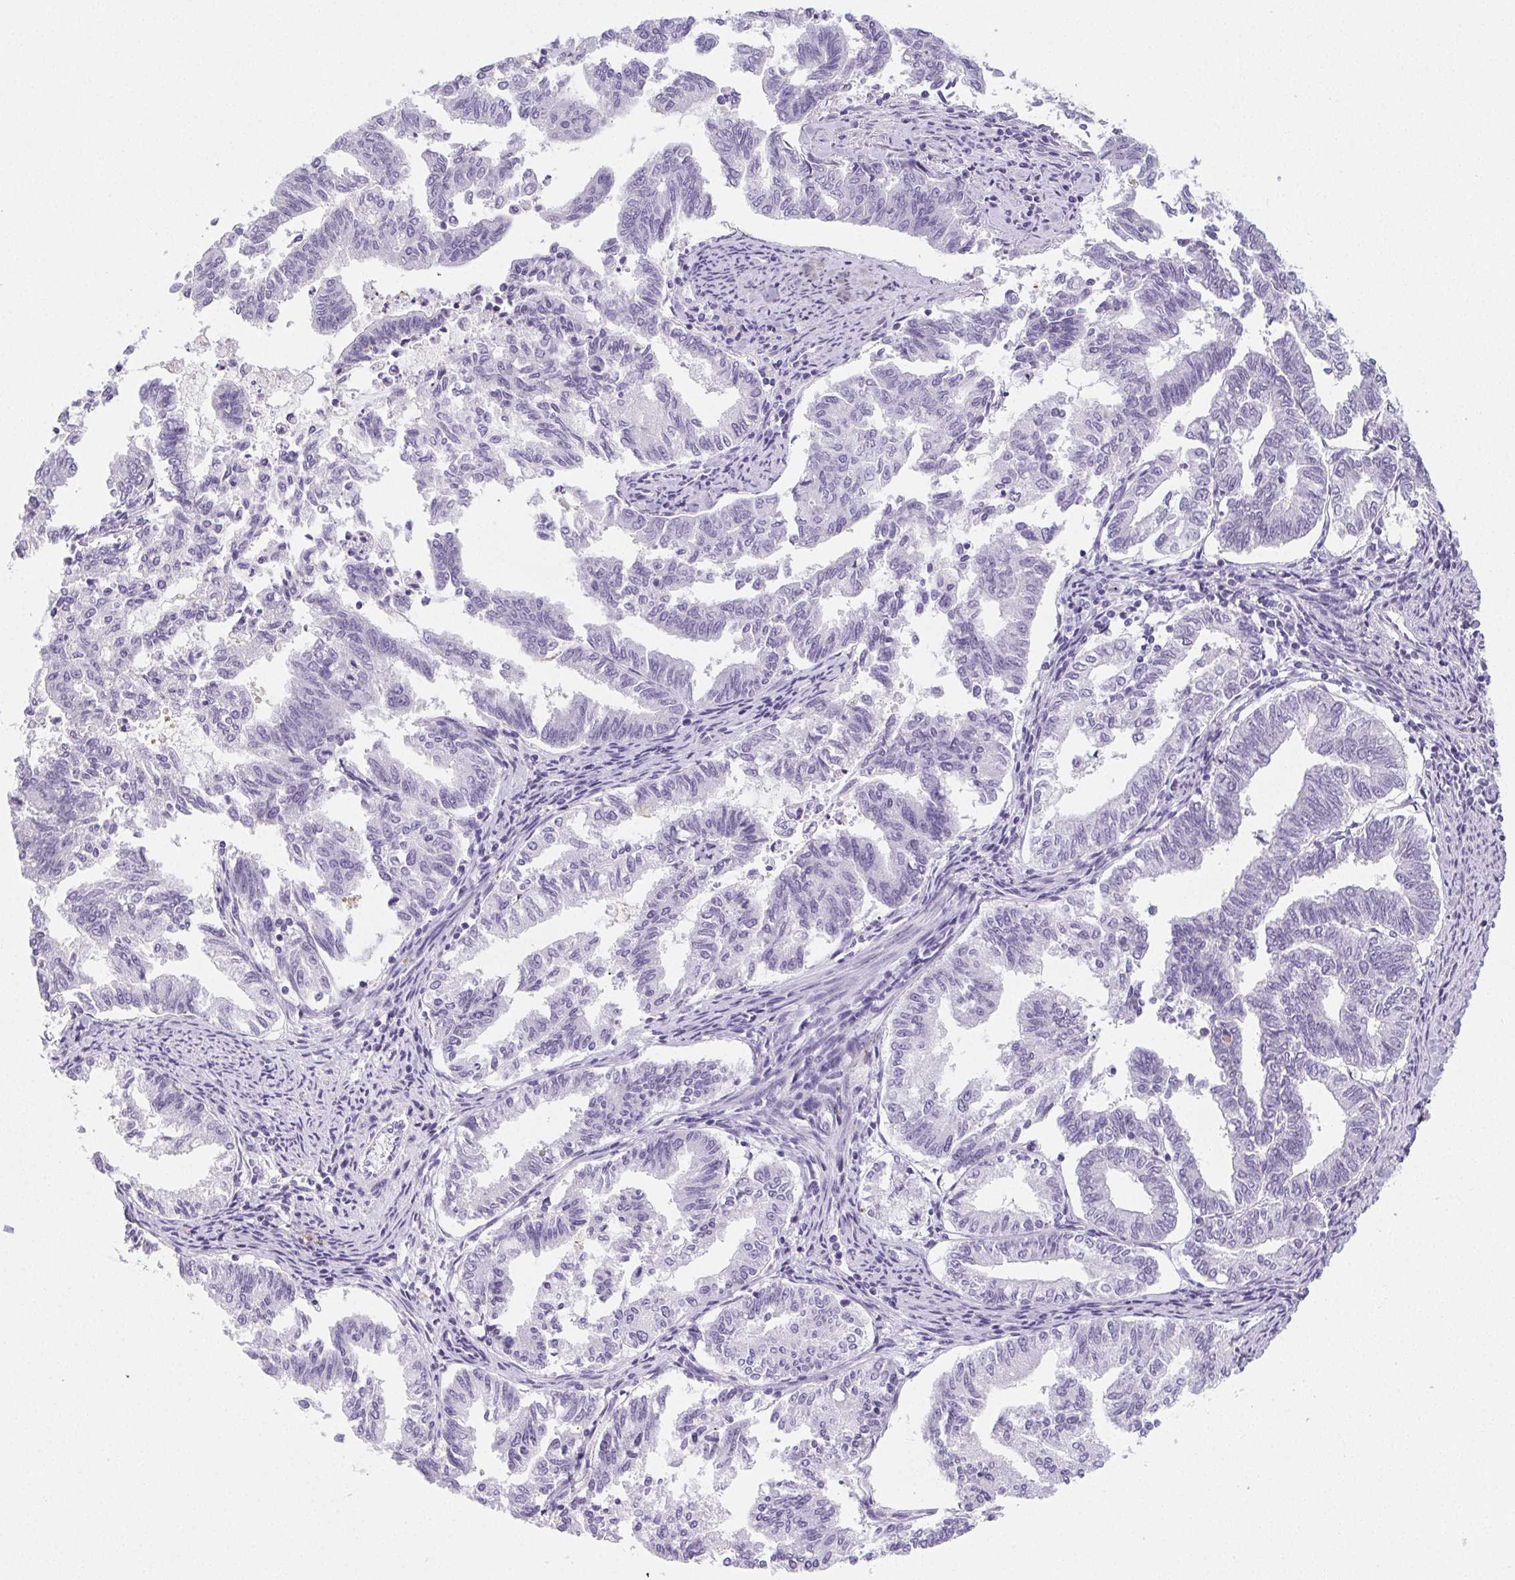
{"staining": {"intensity": "negative", "quantity": "none", "location": "none"}, "tissue": "endometrial cancer", "cell_type": "Tumor cells", "image_type": "cancer", "snomed": [{"axis": "morphology", "description": "Adenocarcinoma, NOS"}, {"axis": "topography", "description": "Endometrium"}], "caption": "IHC image of human endometrial adenocarcinoma stained for a protein (brown), which demonstrates no positivity in tumor cells.", "gene": "VTN", "patient": {"sex": "female", "age": 79}}